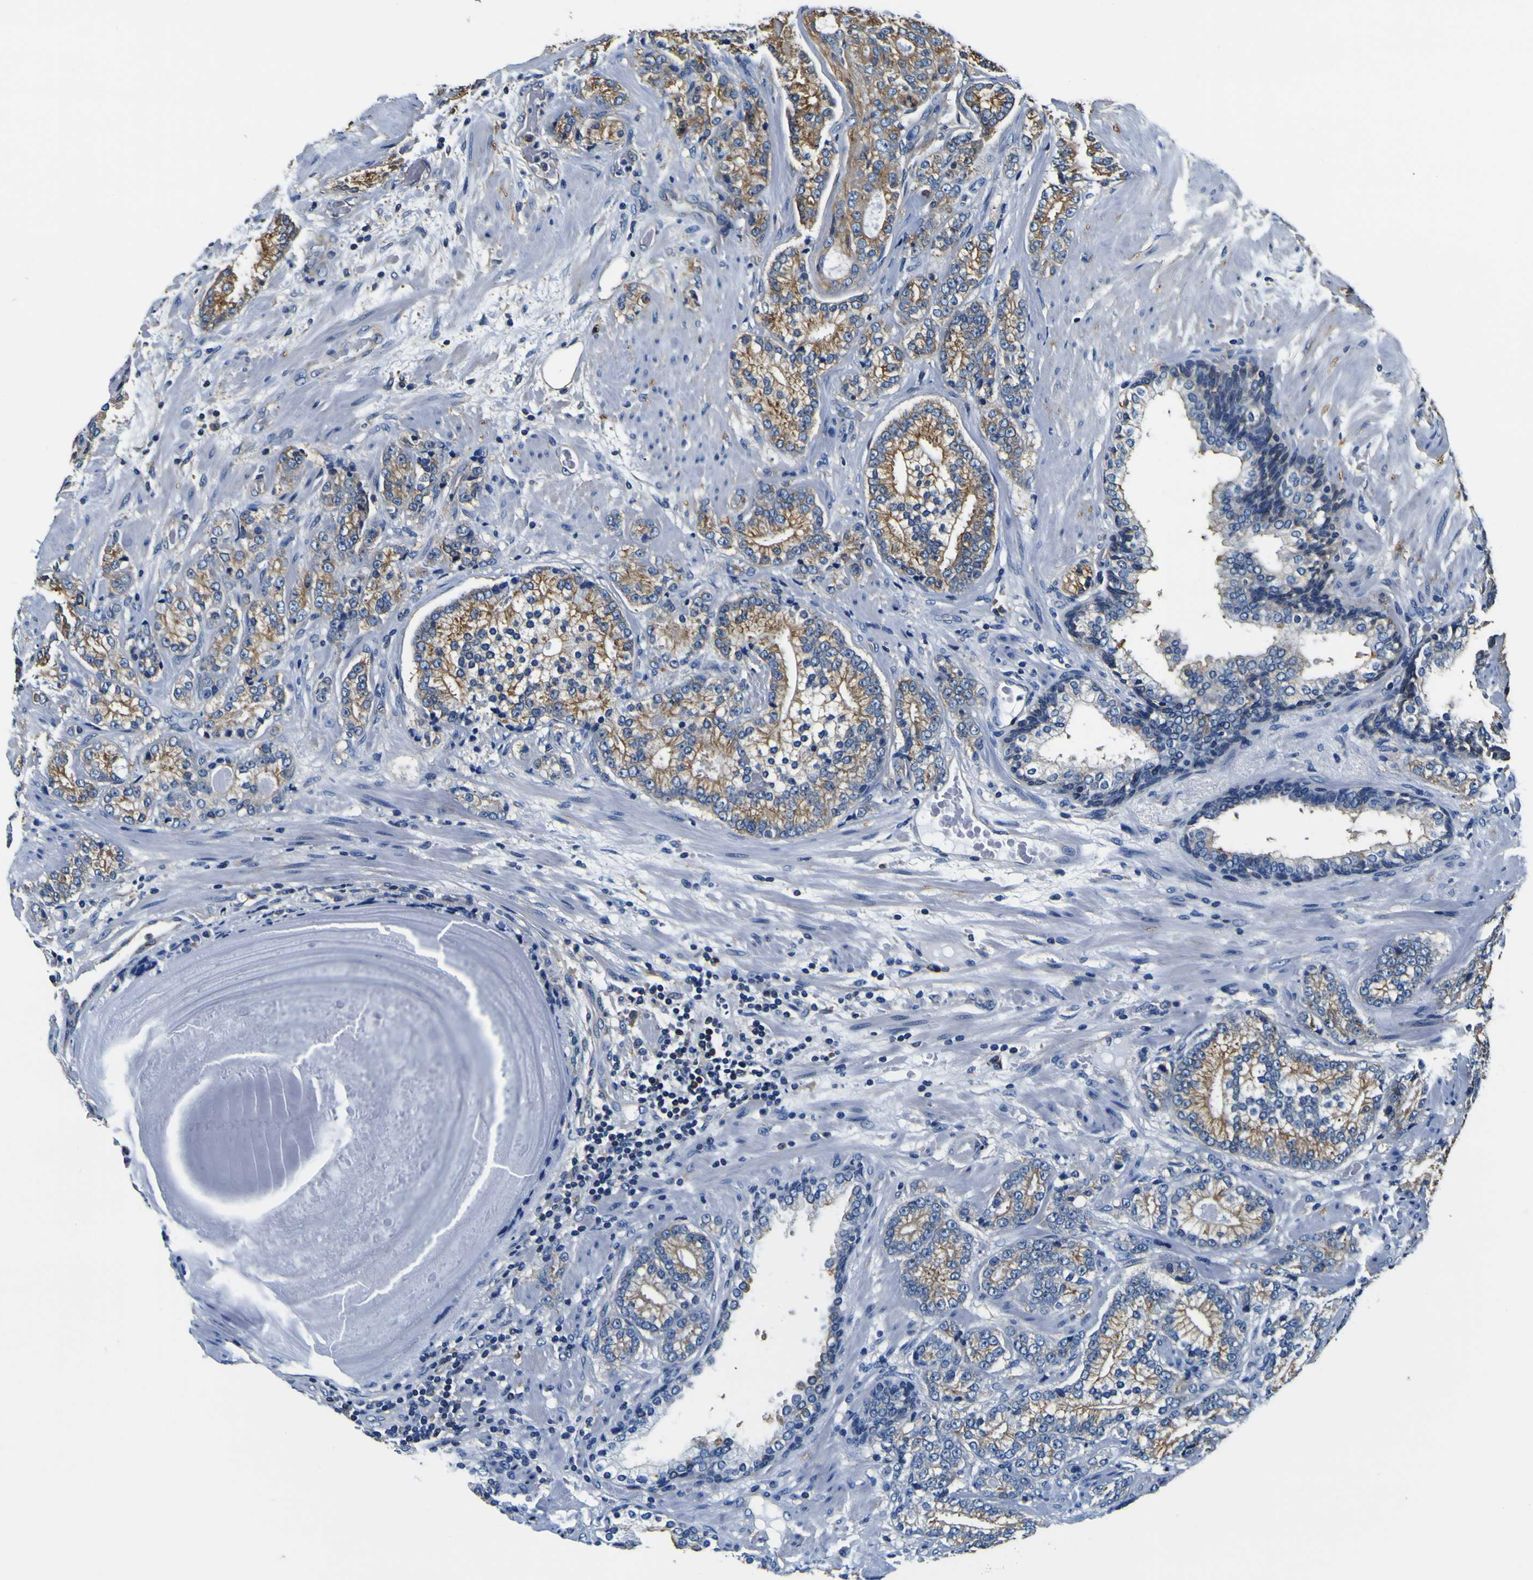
{"staining": {"intensity": "moderate", "quantity": ">75%", "location": "cytoplasmic/membranous"}, "tissue": "prostate cancer", "cell_type": "Tumor cells", "image_type": "cancer", "snomed": [{"axis": "morphology", "description": "Adenocarcinoma, High grade"}, {"axis": "topography", "description": "Prostate"}], "caption": "A brown stain highlights moderate cytoplasmic/membranous positivity of a protein in human prostate cancer tumor cells.", "gene": "TUBA1B", "patient": {"sex": "male", "age": 61}}